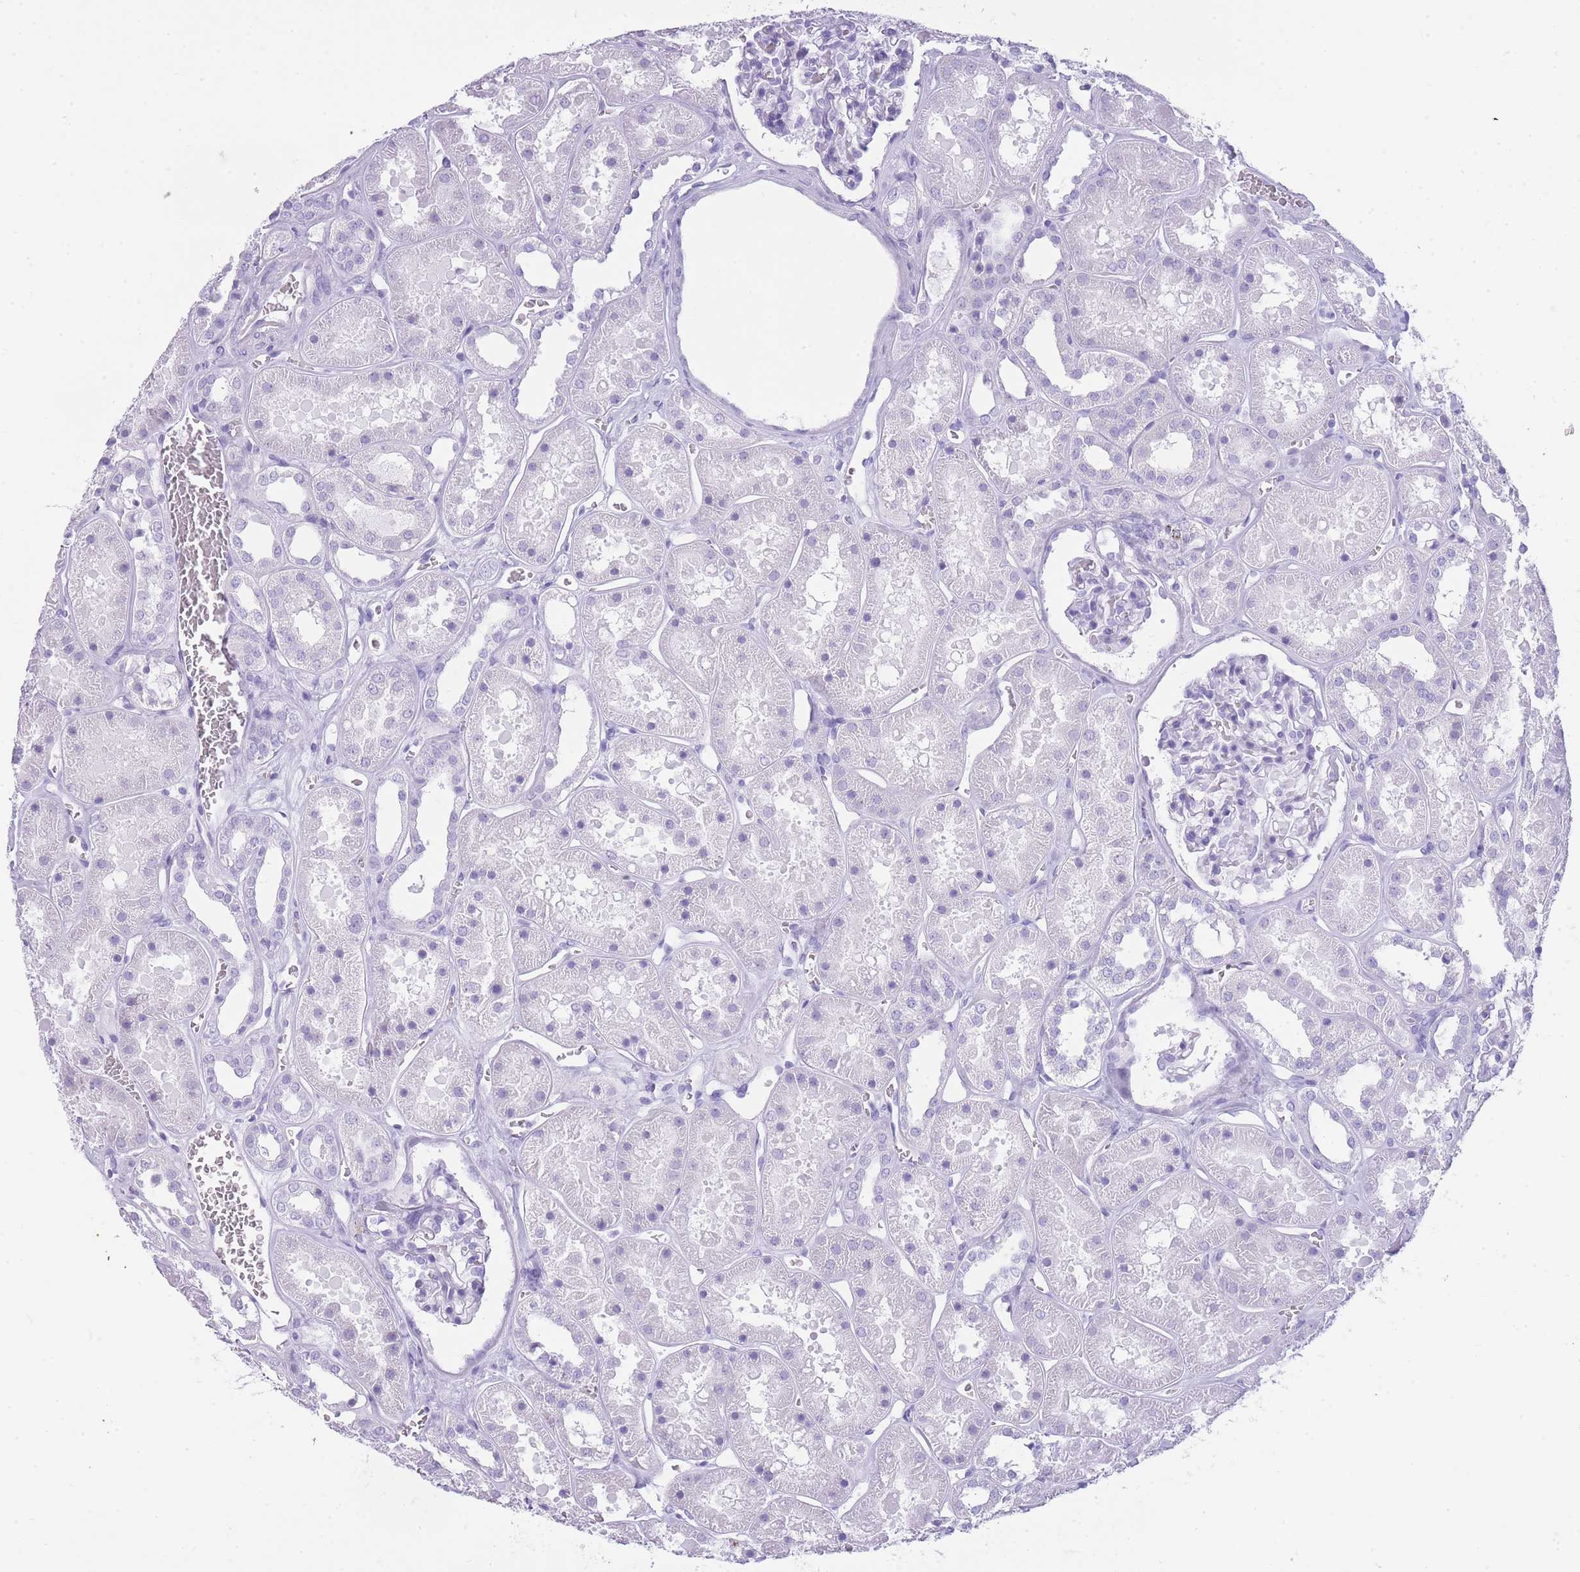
{"staining": {"intensity": "negative", "quantity": "none", "location": "none"}, "tissue": "kidney", "cell_type": "Cells in glomeruli", "image_type": "normal", "snomed": [{"axis": "morphology", "description": "Normal tissue, NOS"}, {"axis": "topography", "description": "Kidney"}], "caption": "A micrograph of kidney stained for a protein exhibits no brown staining in cells in glomeruli. The staining is performed using DAB brown chromogen with nuclei counter-stained in using hematoxylin.", "gene": "INS", "patient": {"sex": "female", "age": 41}}